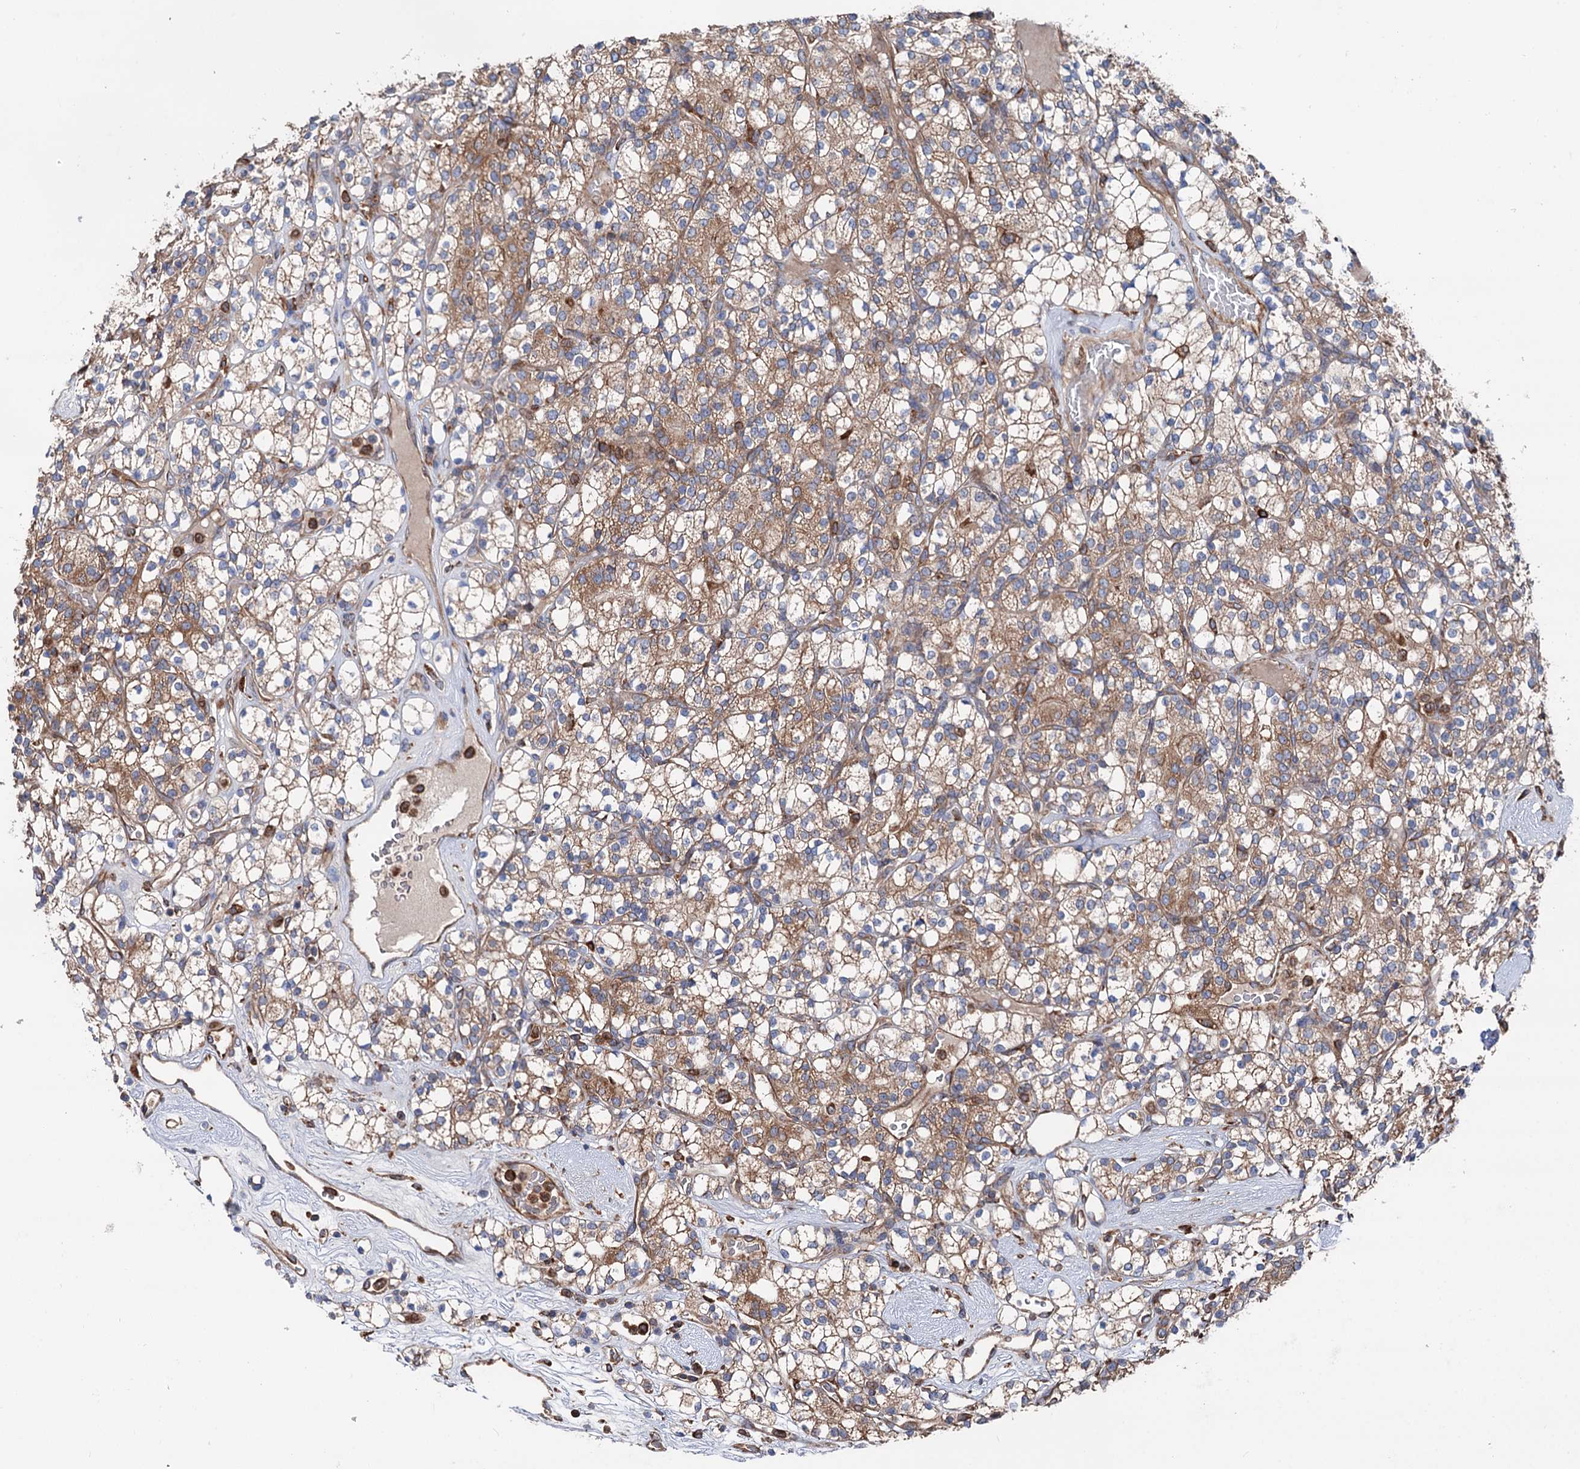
{"staining": {"intensity": "moderate", "quantity": ">75%", "location": "cytoplasmic/membranous"}, "tissue": "renal cancer", "cell_type": "Tumor cells", "image_type": "cancer", "snomed": [{"axis": "morphology", "description": "Adenocarcinoma, NOS"}, {"axis": "topography", "description": "Kidney"}], "caption": "Moderate cytoplasmic/membranous expression for a protein is appreciated in about >75% of tumor cells of renal cancer using IHC.", "gene": "ERP29", "patient": {"sex": "male", "age": 77}}